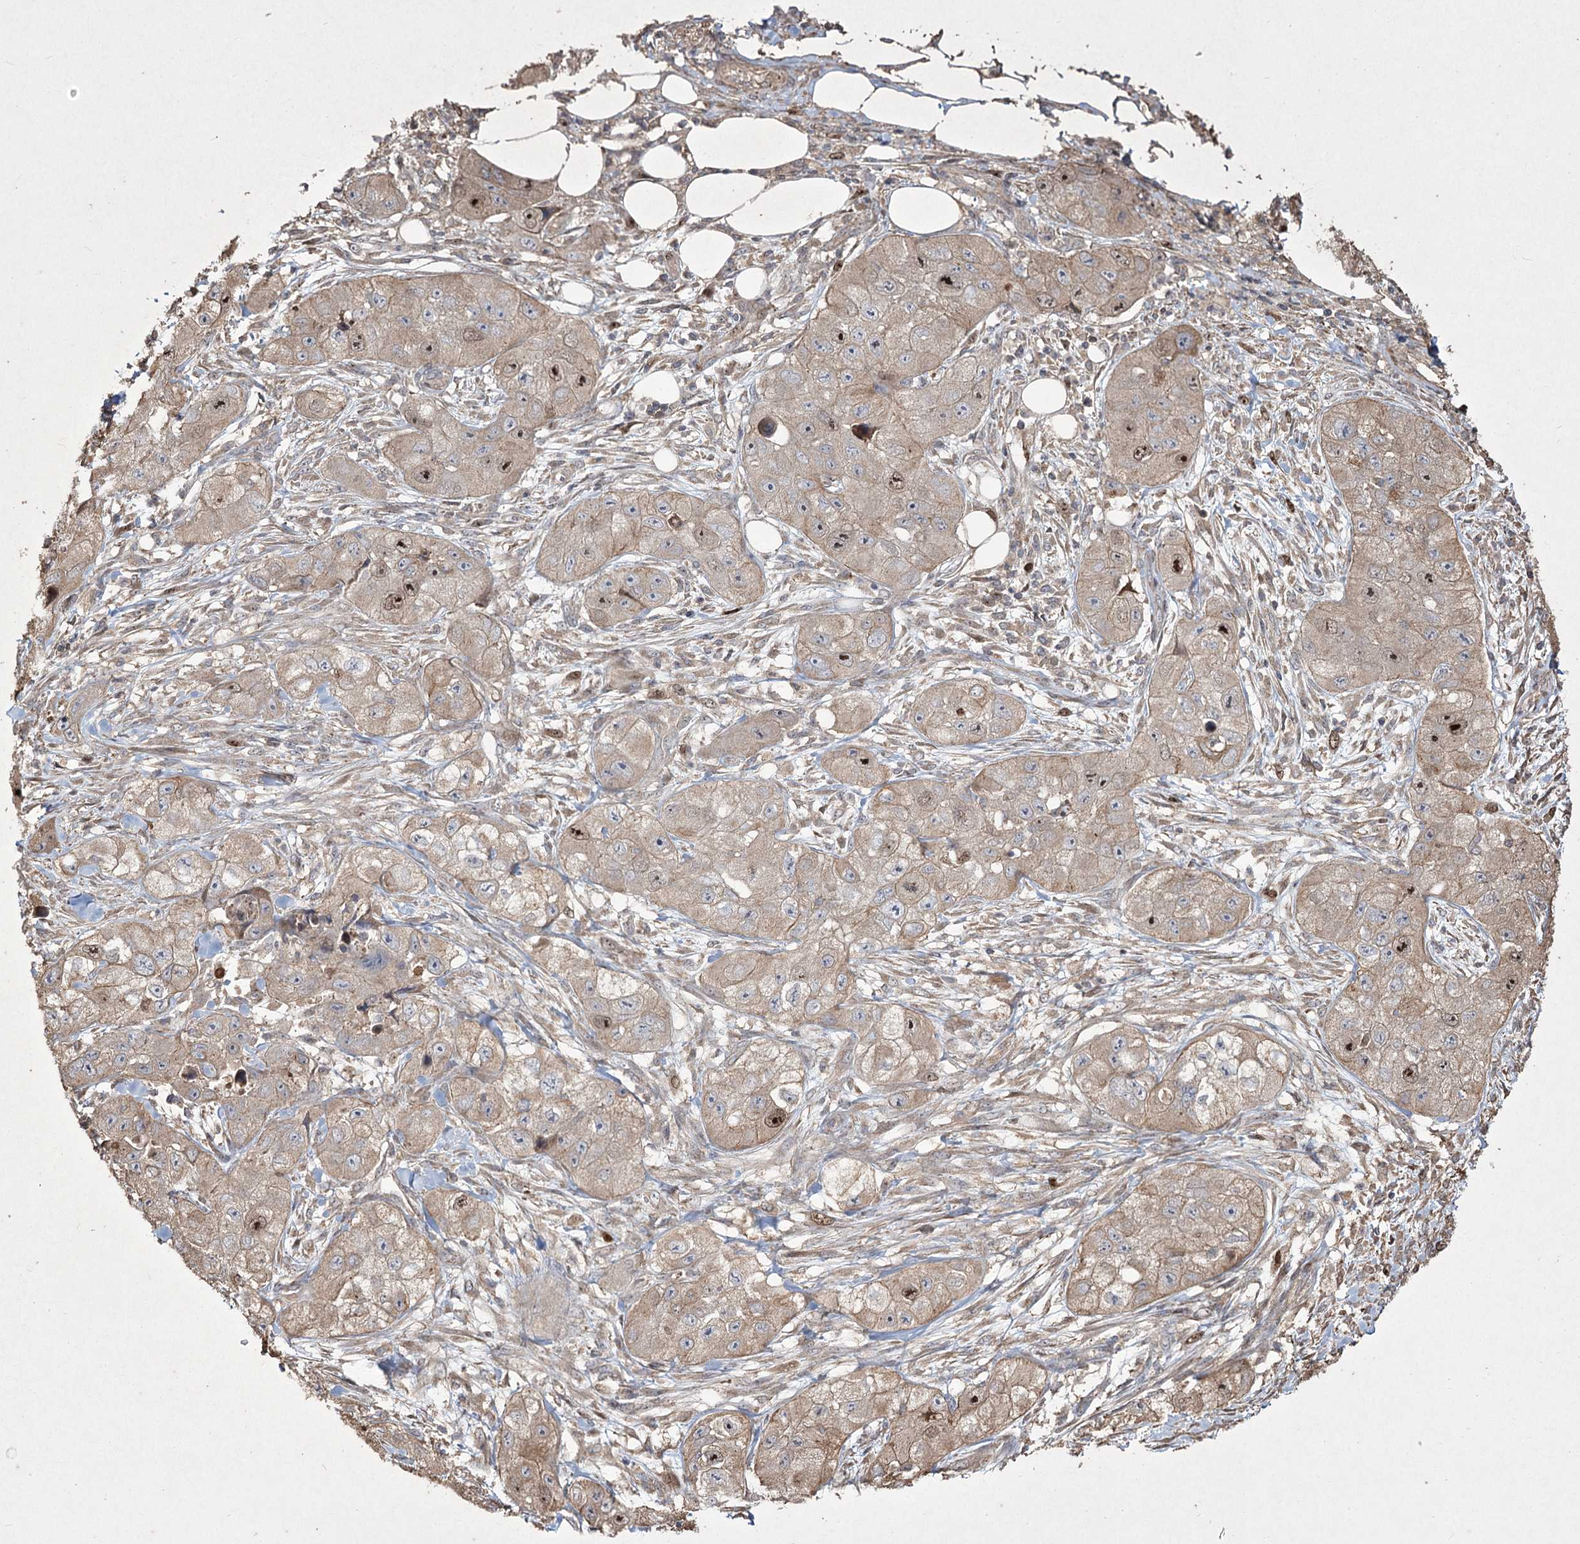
{"staining": {"intensity": "moderate", "quantity": "<25%", "location": "nuclear"}, "tissue": "skin cancer", "cell_type": "Tumor cells", "image_type": "cancer", "snomed": [{"axis": "morphology", "description": "Squamous cell carcinoma, NOS"}, {"axis": "topography", "description": "Skin"}, {"axis": "topography", "description": "Subcutis"}], "caption": "The micrograph shows immunohistochemical staining of squamous cell carcinoma (skin). There is moderate nuclear staining is appreciated in about <25% of tumor cells.", "gene": "PRC1", "patient": {"sex": "male", "age": 73}}